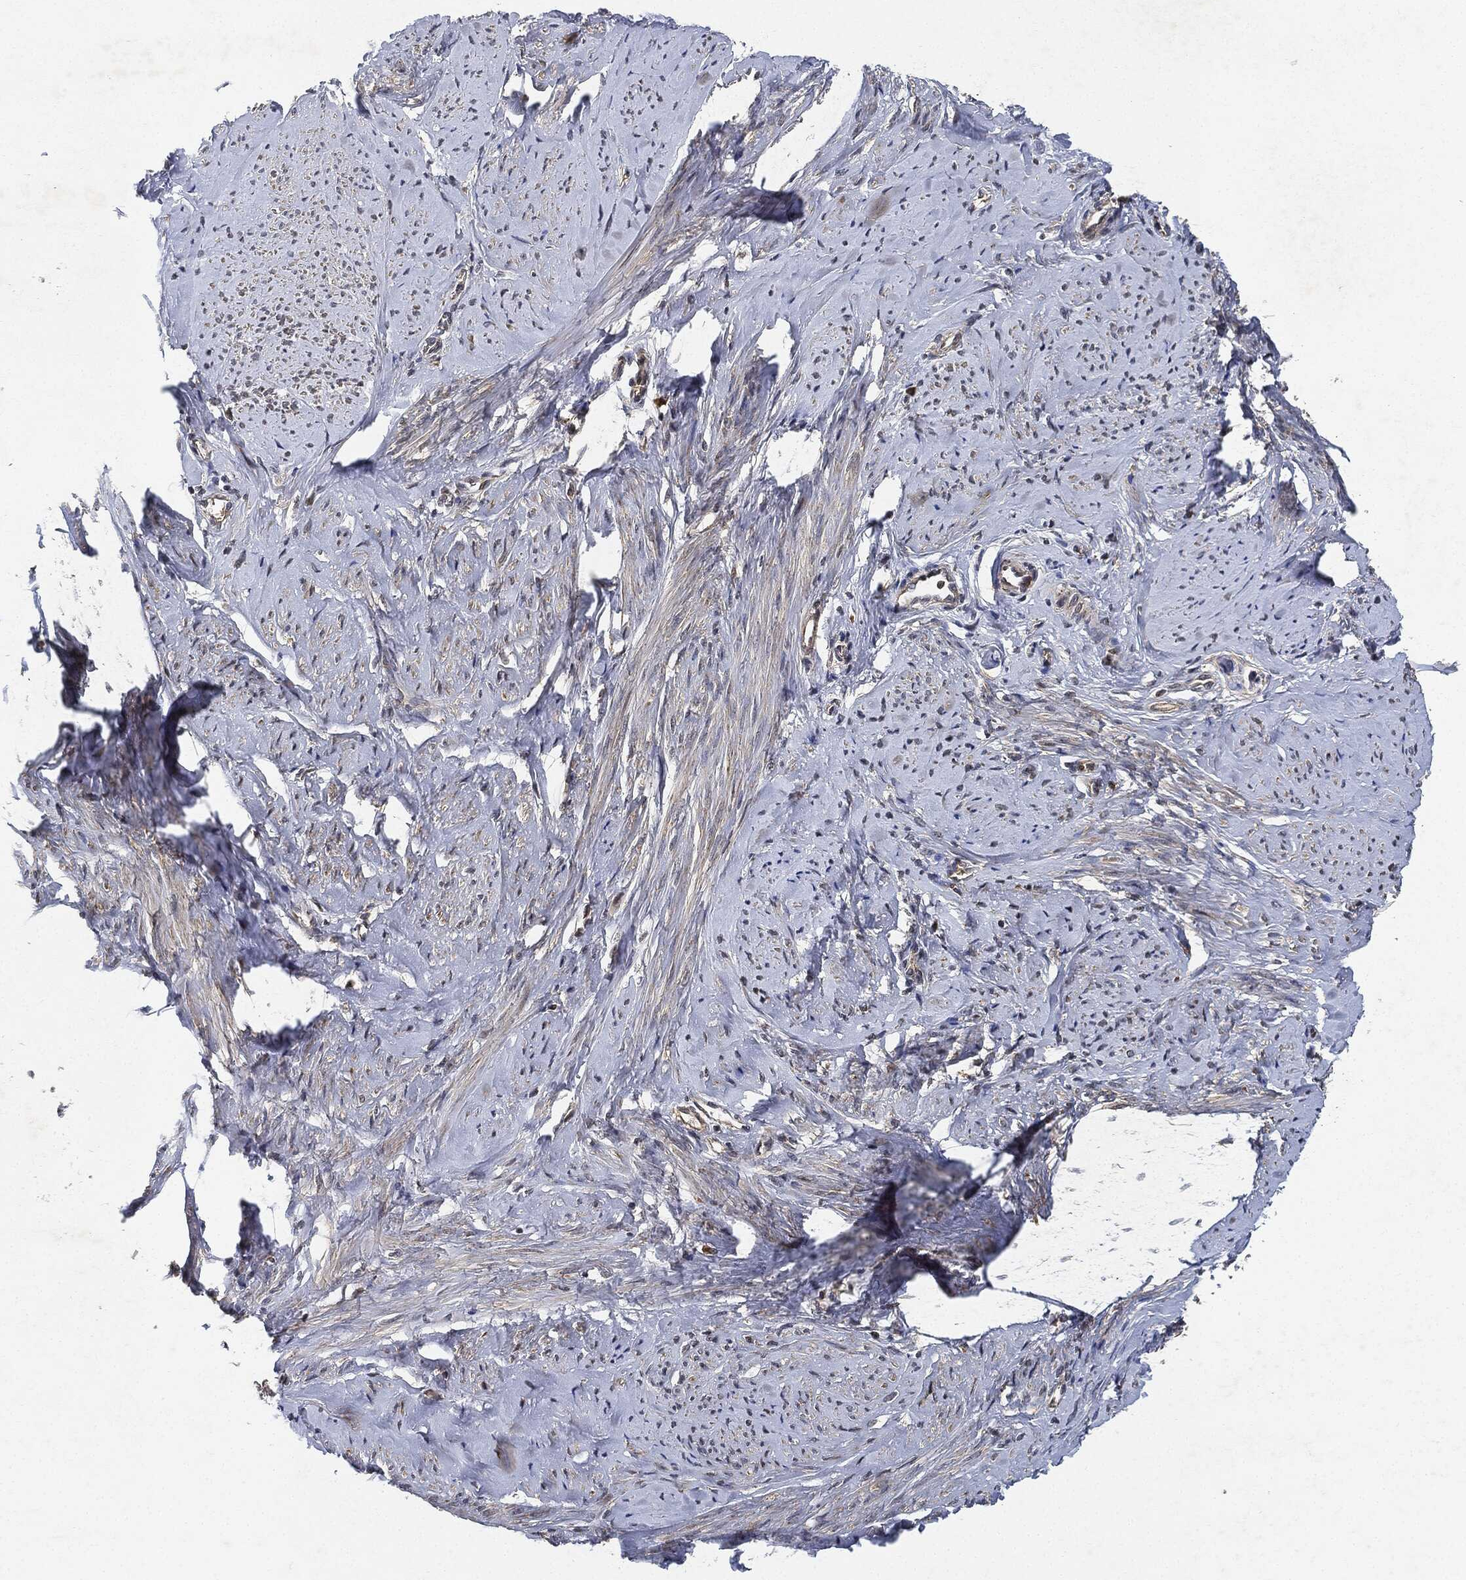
{"staining": {"intensity": "weak", "quantity": "25%-75%", "location": "cytoplasmic/membranous"}, "tissue": "smooth muscle", "cell_type": "Smooth muscle cells", "image_type": "normal", "snomed": [{"axis": "morphology", "description": "Normal tissue, NOS"}, {"axis": "topography", "description": "Smooth muscle"}], "caption": "This histopathology image displays immunohistochemistry staining of benign human smooth muscle, with low weak cytoplasmic/membranous positivity in approximately 25%-75% of smooth muscle cells.", "gene": "MLST8", "patient": {"sex": "female", "age": 48}}